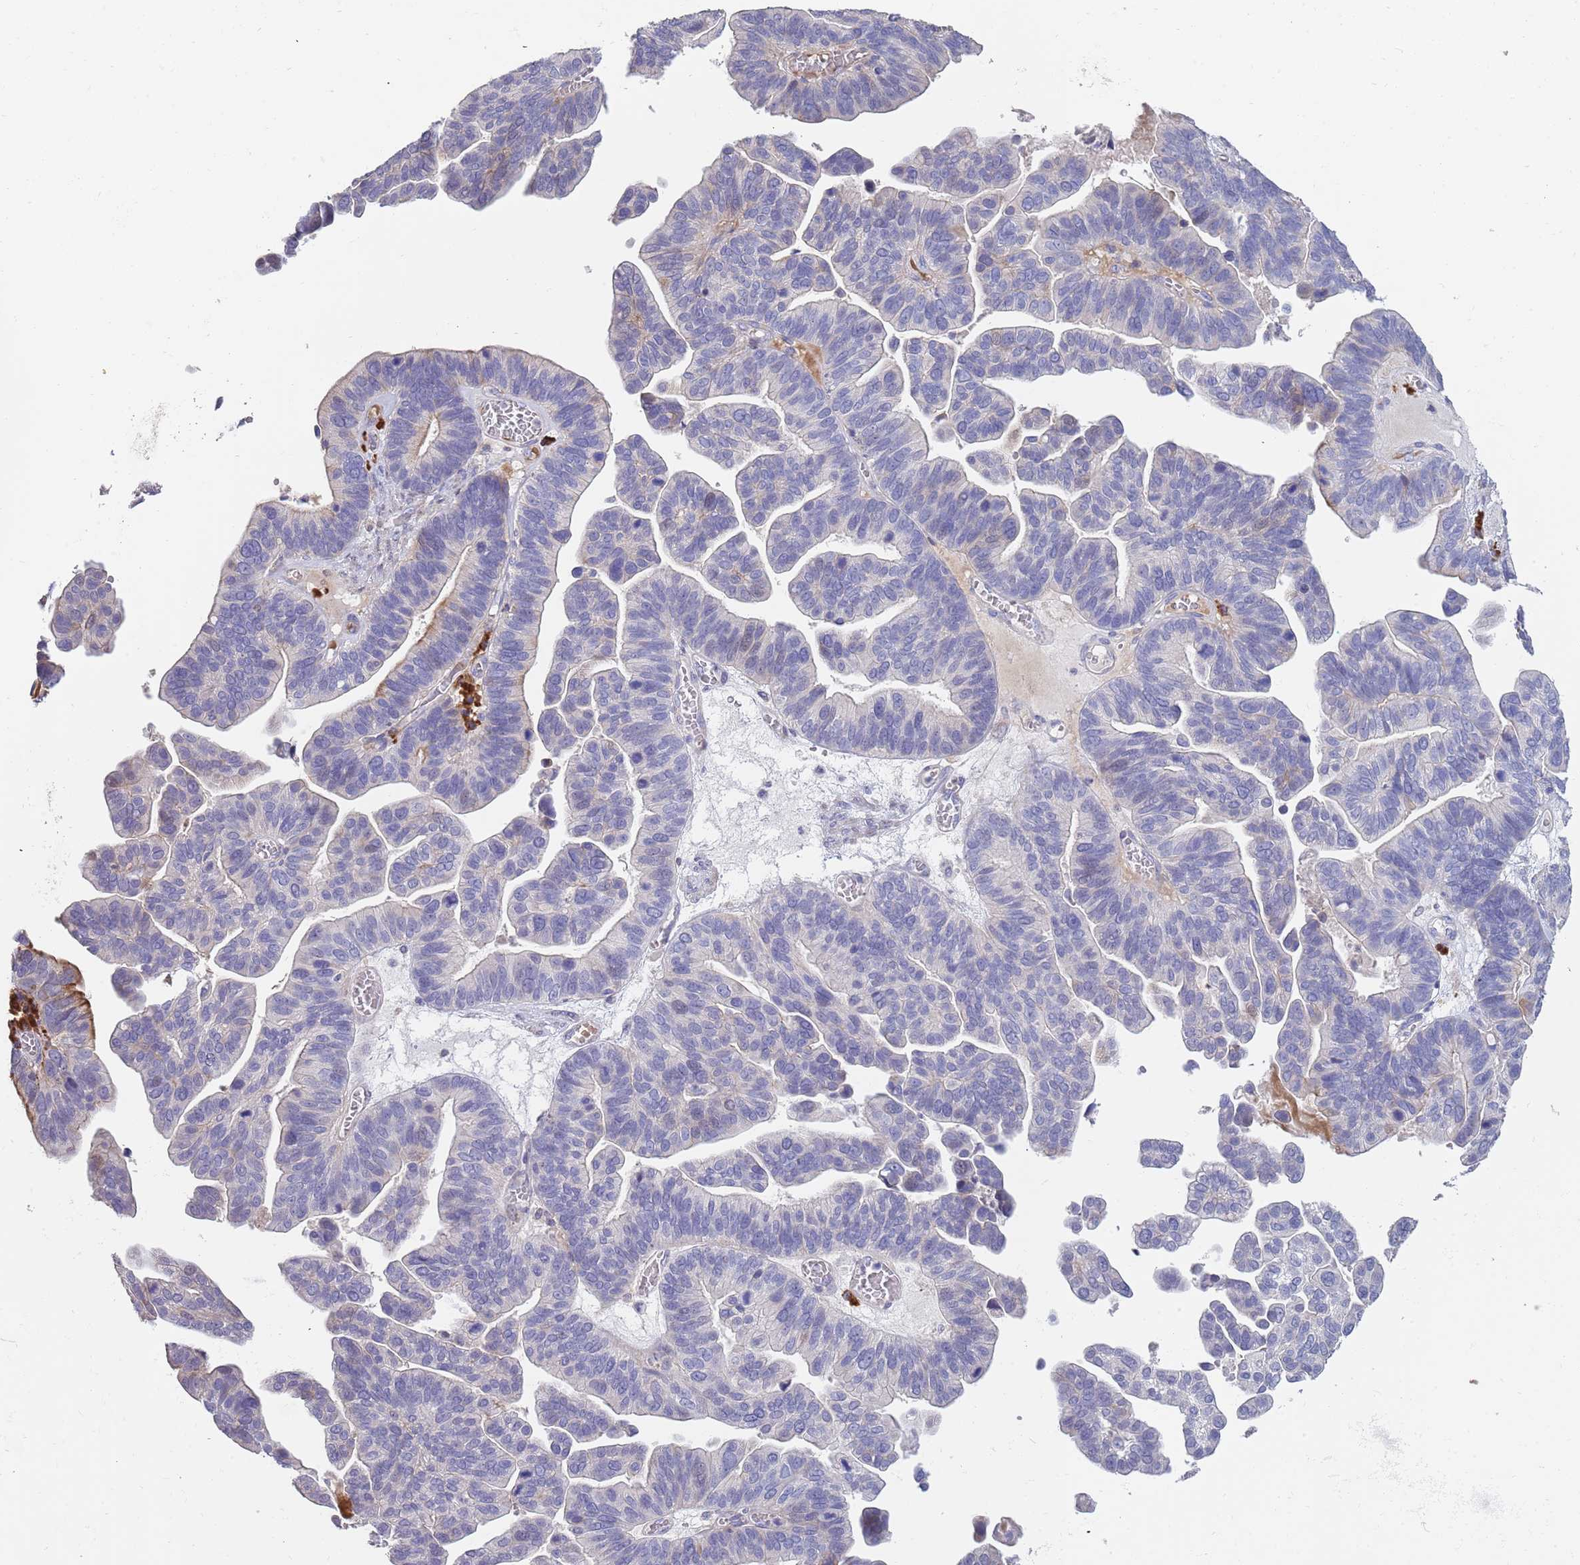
{"staining": {"intensity": "negative", "quantity": "none", "location": "none"}, "tissue": "ovarian cancer", "cell_type": "Tumor cells", "image_type": "cancer", "snomed": [{"axis": "morphology", "description": "Cystadenocarcinoma, serous, NOS"}, {"axis": "topography", "description": "Ovary"}], "caption": "Serous cystadenocarcinoma (ovarian) was stained to show a protein in brown. There is no significant expression in tumor cells.", "gene": "SUSD1", "patient": {"sex": "female", "age": 56}}